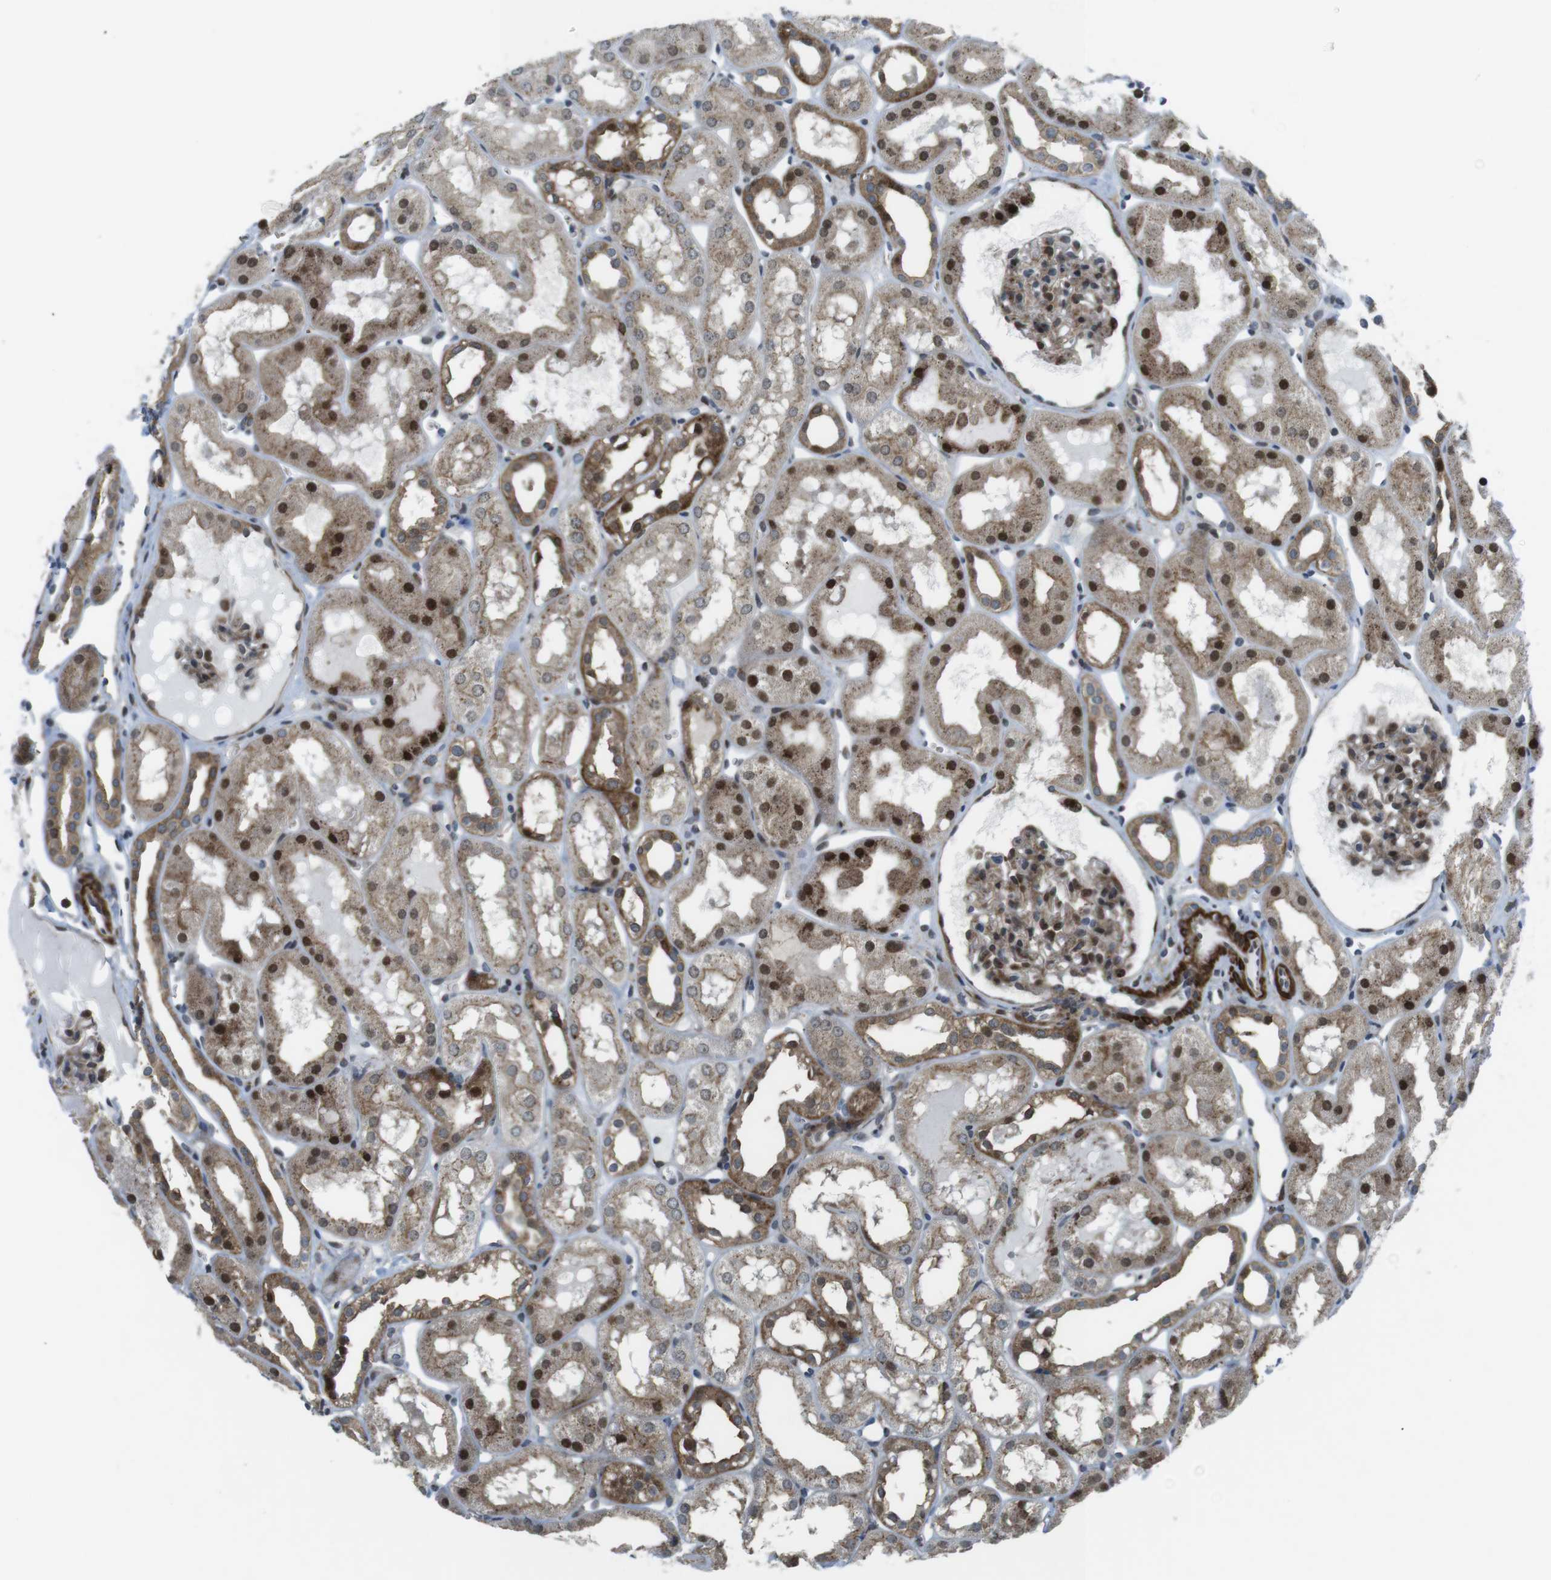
{"staining": {"intensity": "moderate", "quantity": "25%-75%", "location": "cytoplasmic/membranous,nuclear"}, "tissue": "kidney", "cell_type": "Cells in glomeruli", "image_type": "normal", "snomed": [{"axis": "morphology", "description": "Normal tissue, NOS"}, {"axis": "topography", "description": "Kidney"}, {"axis": "topography", "description": "Urinary bladder"}], "caption": "Unremarkable kidney exhibits moderate cytoplasmic/membranous,nuclear expression in approximately 25%-75% of cells in glomeruli (DAB (3,3'-diaminobenzidine) = brown stain, brightfield microscopy at high magnification)..", "gene": "CUL7", "patient": {"sex": "male", "age": 16}}